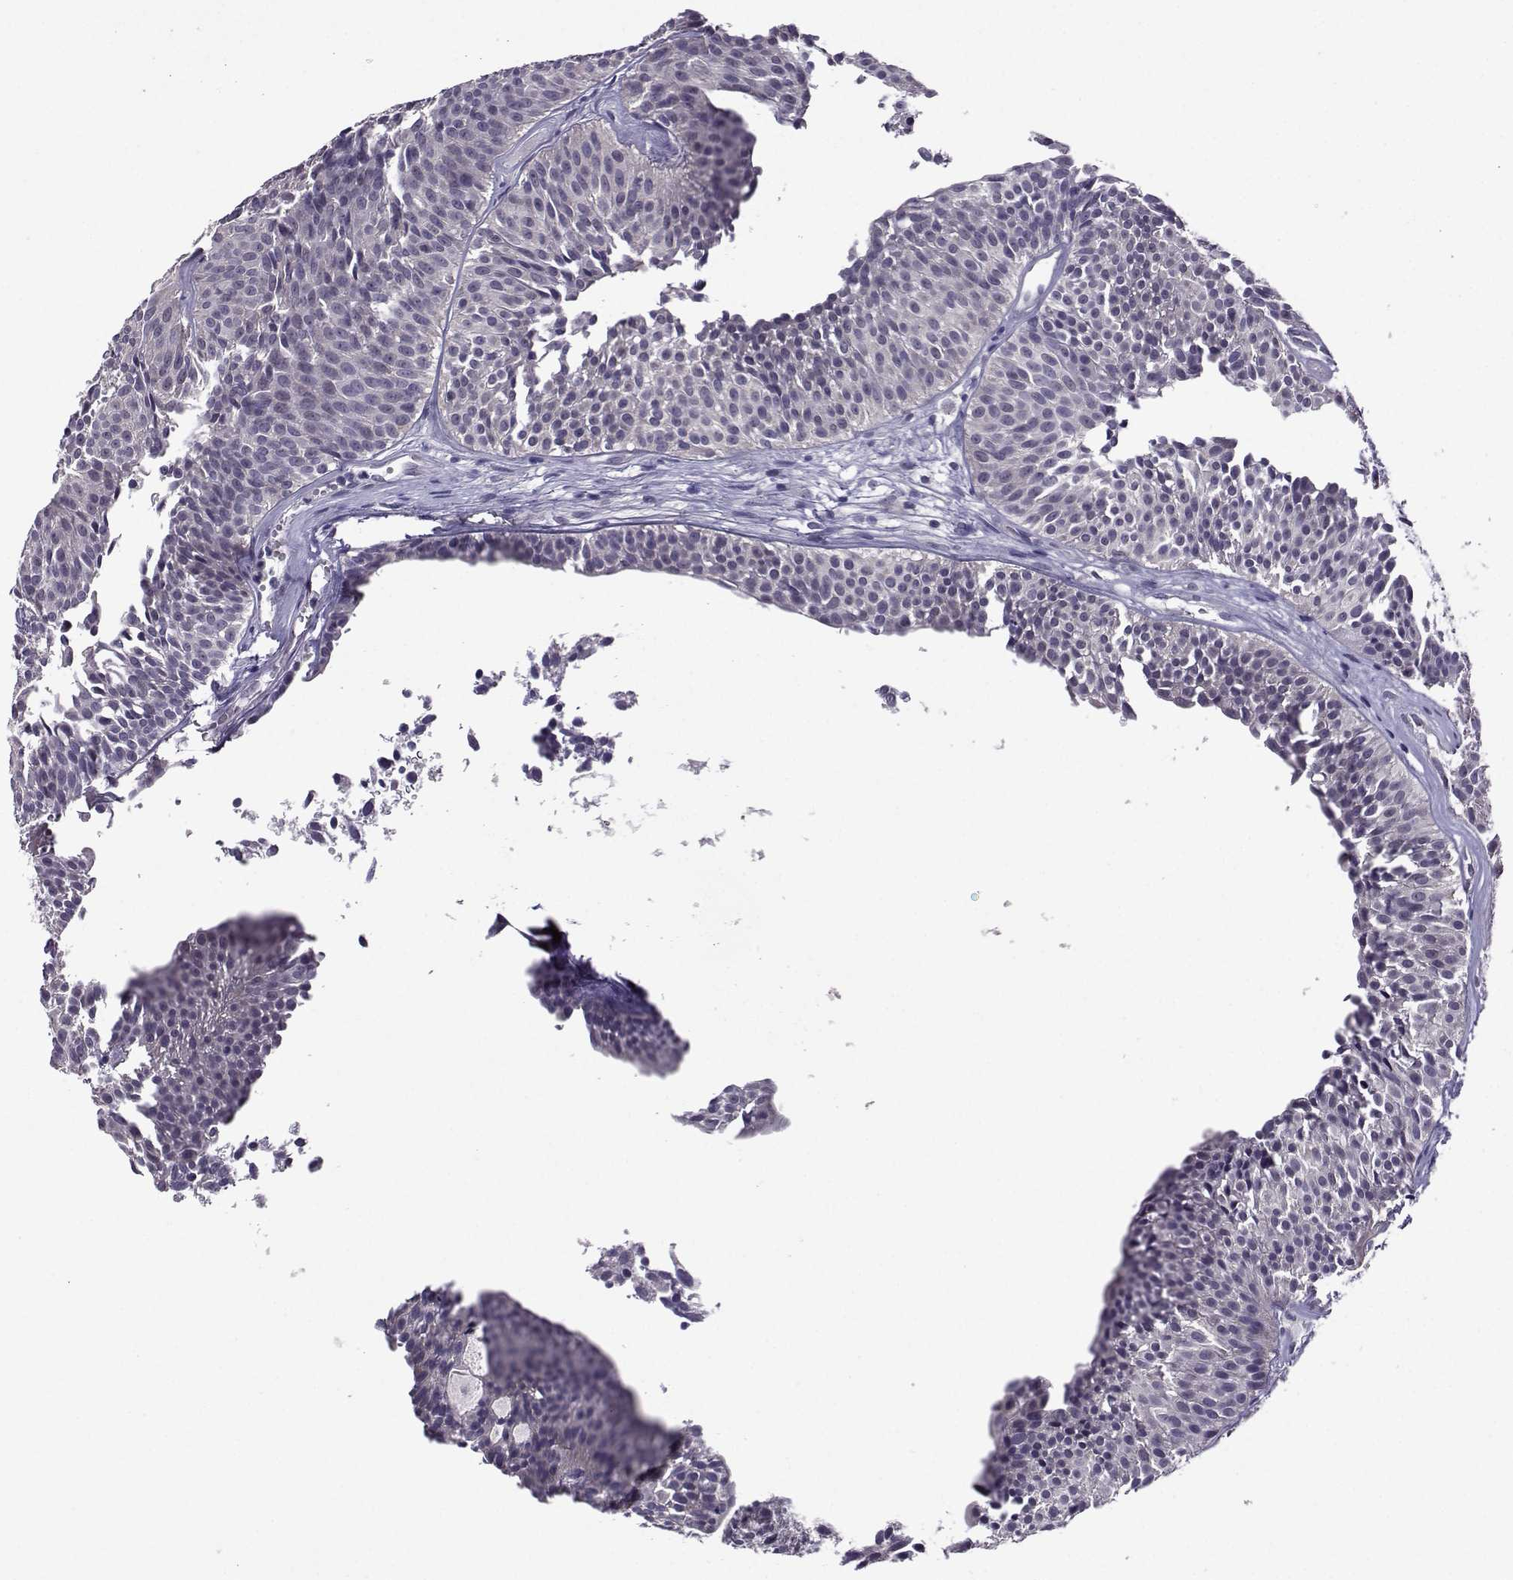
{"staining": {"intensity": "negative", "quantity": "none", "location": "none"}, "tissue": "urothelial cancer", "cell_type": "Tumor cells", "image_type": "cancer", "snomed": [{"axis": "morphology", "description": "Urothelial carcinoma, Low grade"}, {"axis": "topography", "description": "Urinary bladder"}], "caption": "The histopathology image shows no significant expression in tumor cells of urothelial cancer.", "gene": "DDX20", "patient": {"sex": "male", "age": 63}}